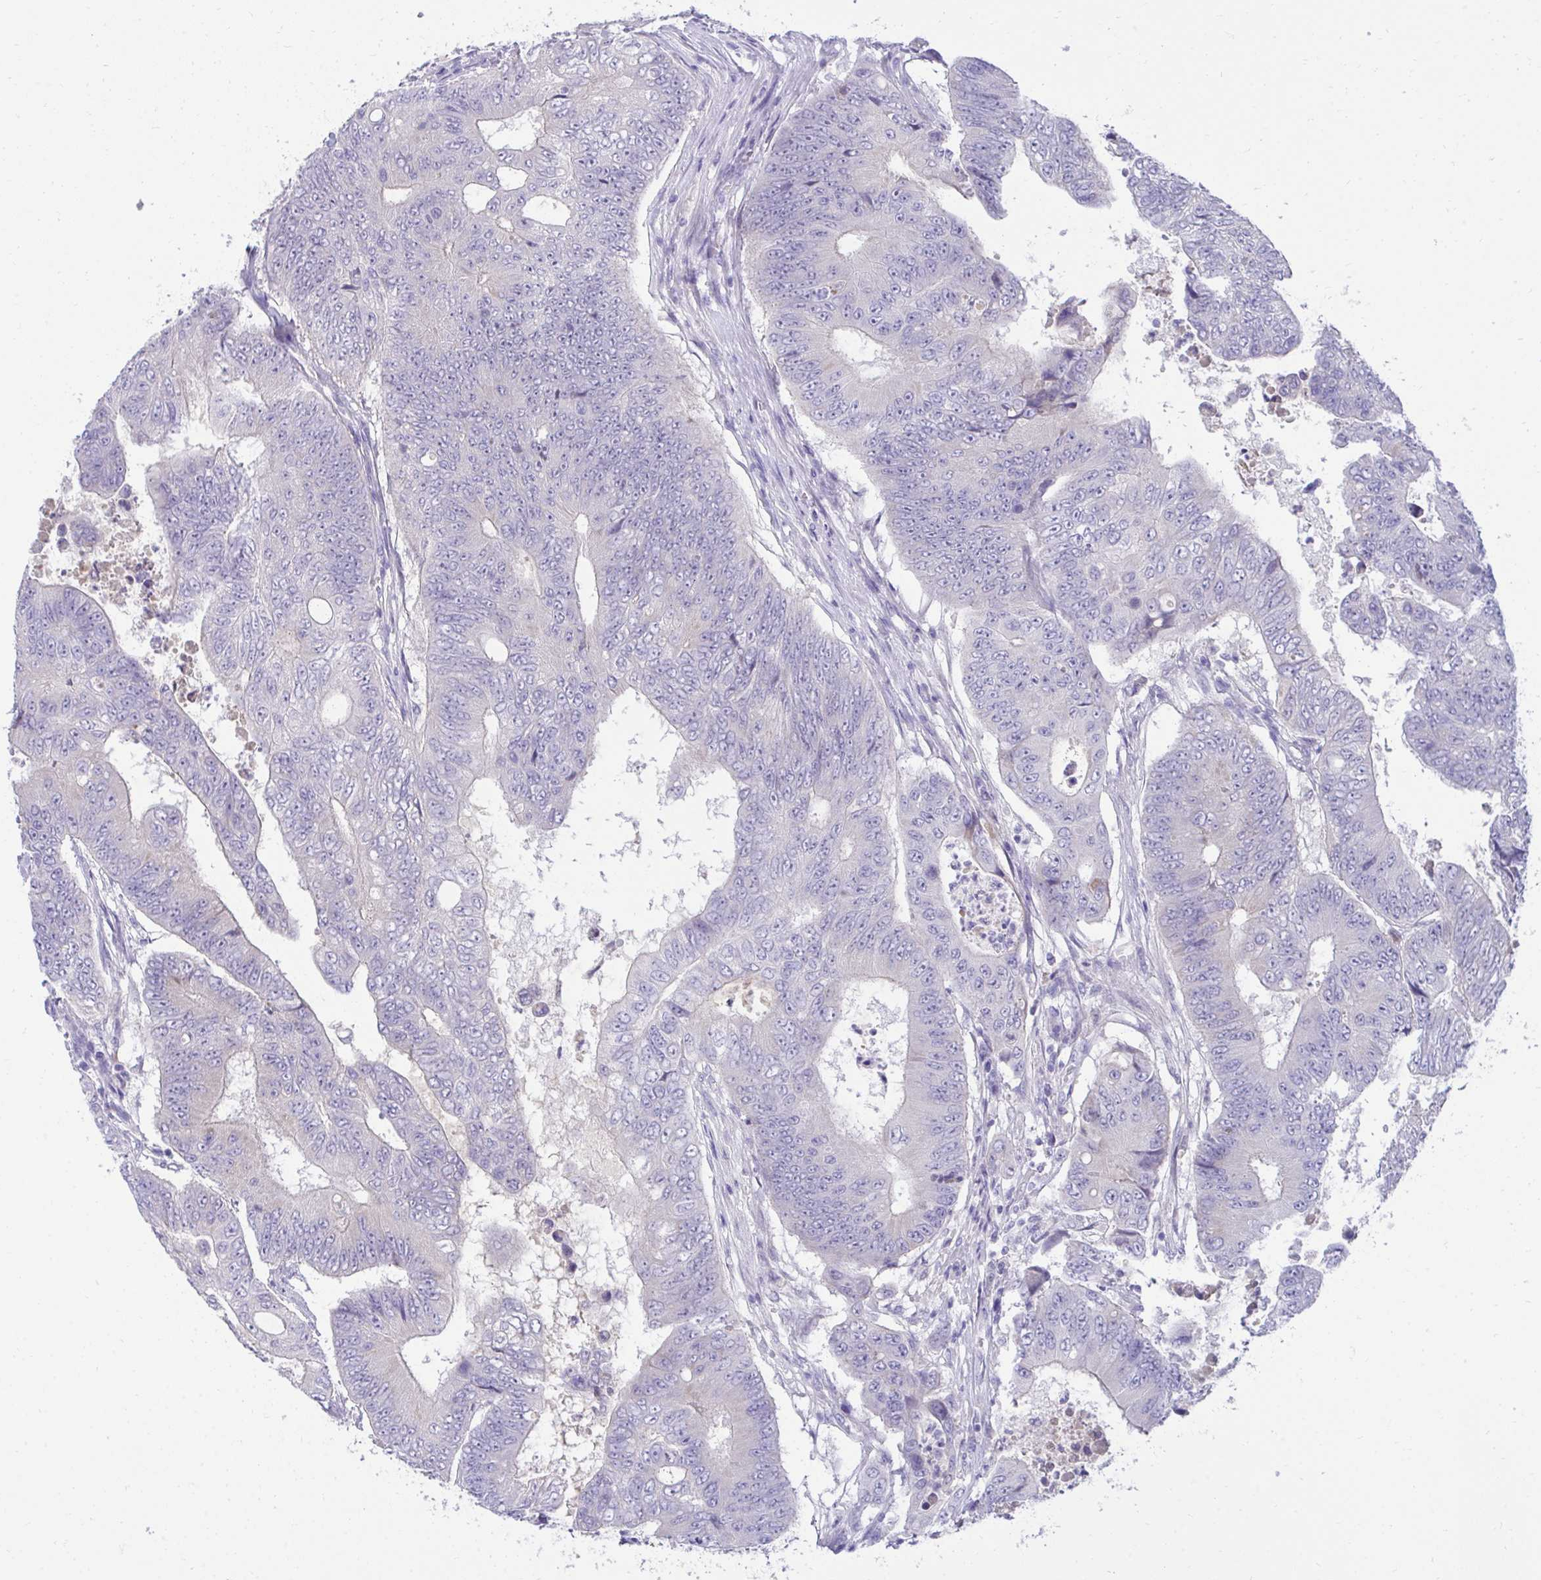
{"staining": {"intensity": "negative", "quantity": "none", "location": "none"}, "tissue": "colorectal cancer", "cell_type": "Tumor cells", "image_type": "cancer", "snomed": [{"axis": "morphology", "description": "Adenocarcinoma, NOS"}, {"axis": "topography", "description": "Colon"}], "caption": "A high-resolution photomicrograph shows IHC staining of adenocarcinoma (colorectal), which displays no significant expression in tumor cells.", "gene": "TMCO5A", "patient": {"sex": "female", "age": 48}}